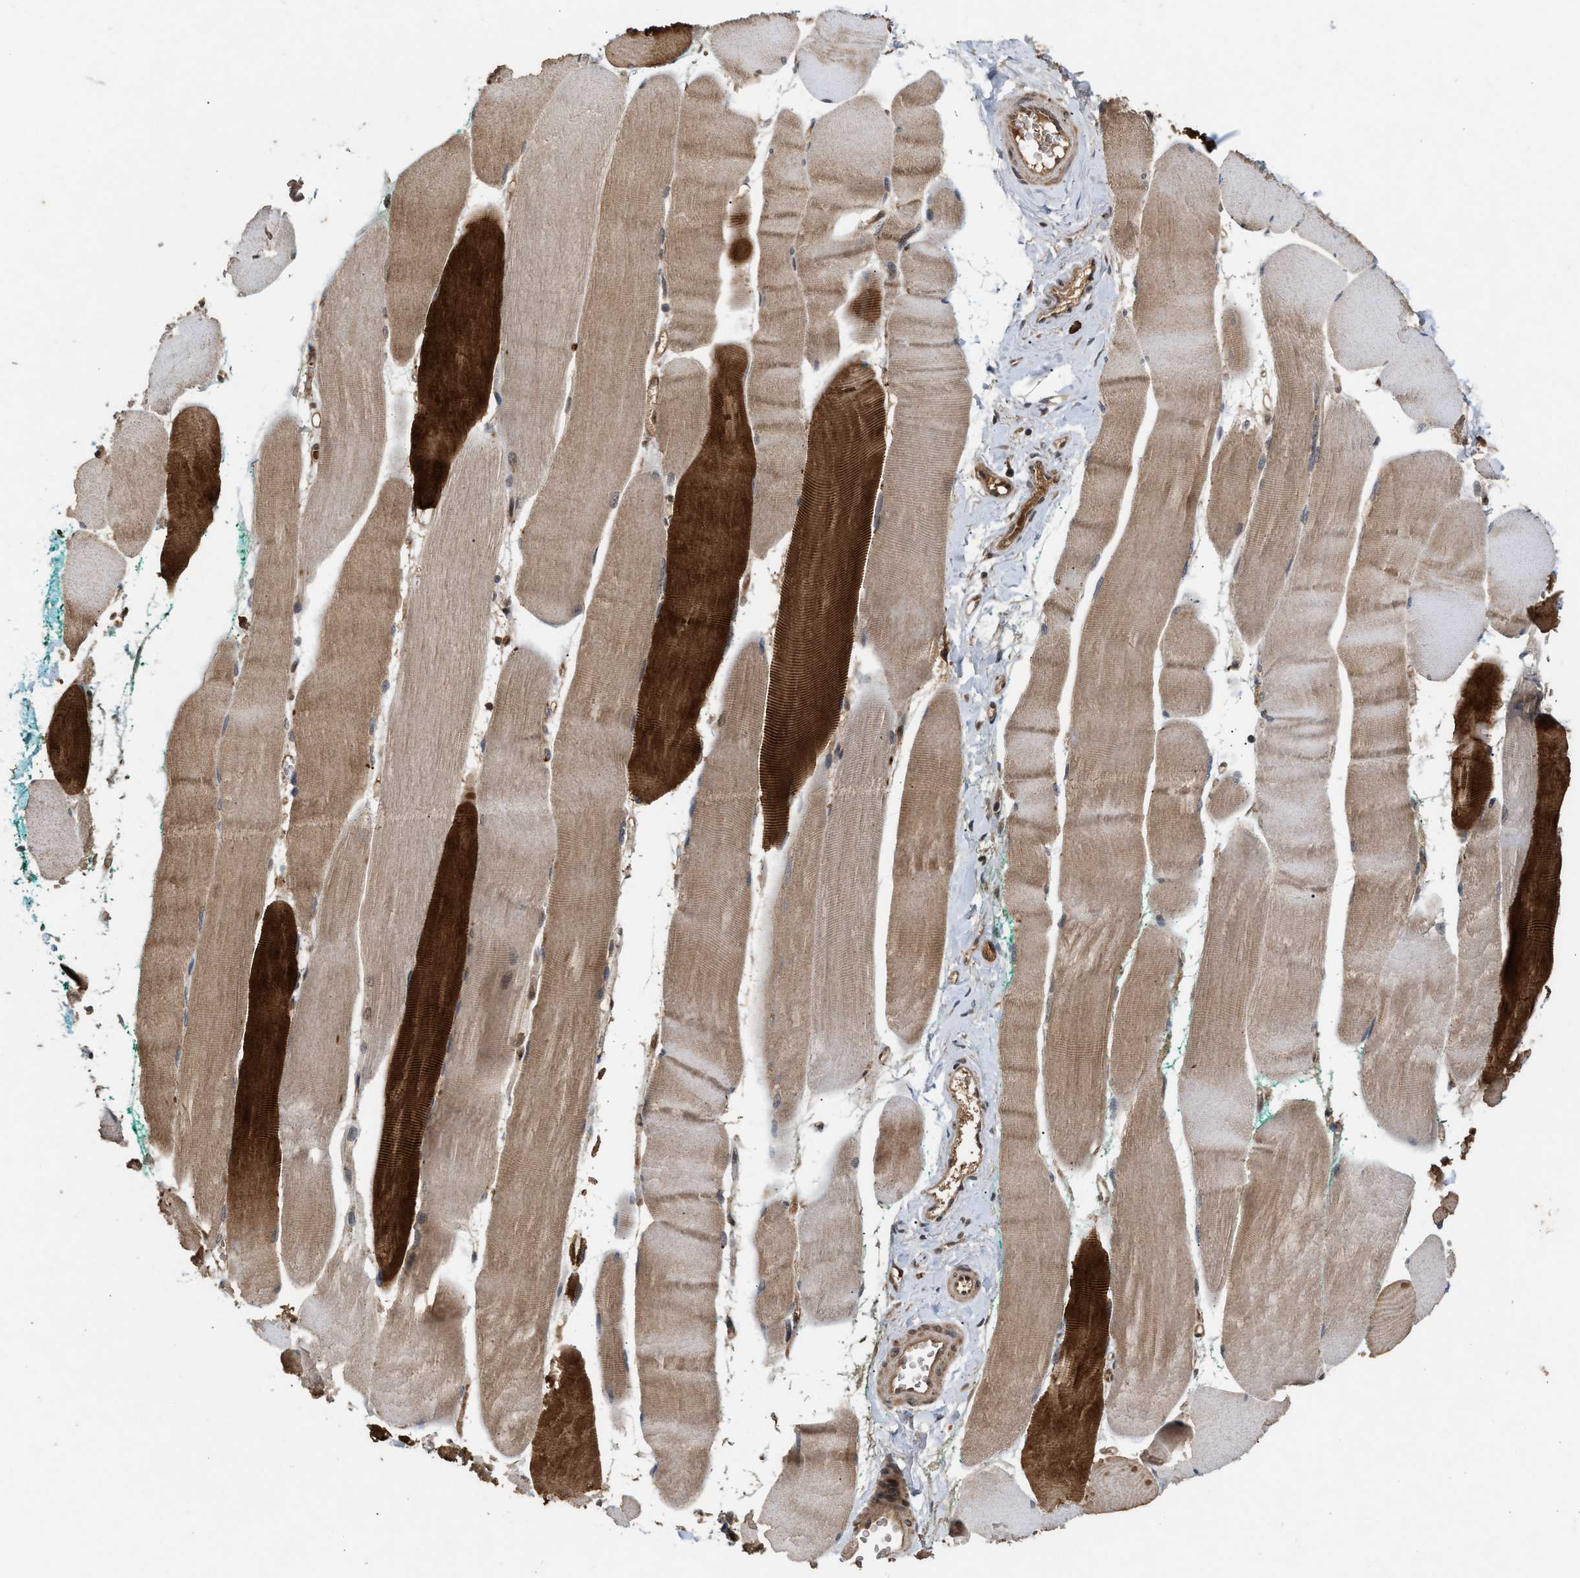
{"staining": {"intensity": "strong", "quantity": "<25%", "location": "cytoplasmic/membranous"}, "tissue": "skeletal muscle", "cell_type": "Myocytes", "image_type": "normal", "snomed": [{"axis": "morphology", "description": "Normal tissue, NOS"}, {"axis": "morphology", "description": "Squamous cell carcinoma, NOS"}, {"axis": "topography", "description": "Skeletal muscle"}], "caption": "This is a histology image of IHC staining of unremarkable skeletal muscle, which shows strong staining in the cytoplasmic/membranous of myocytes.", "gene": "RUSC2", "patient": {"sex": "male", "age": 51}}